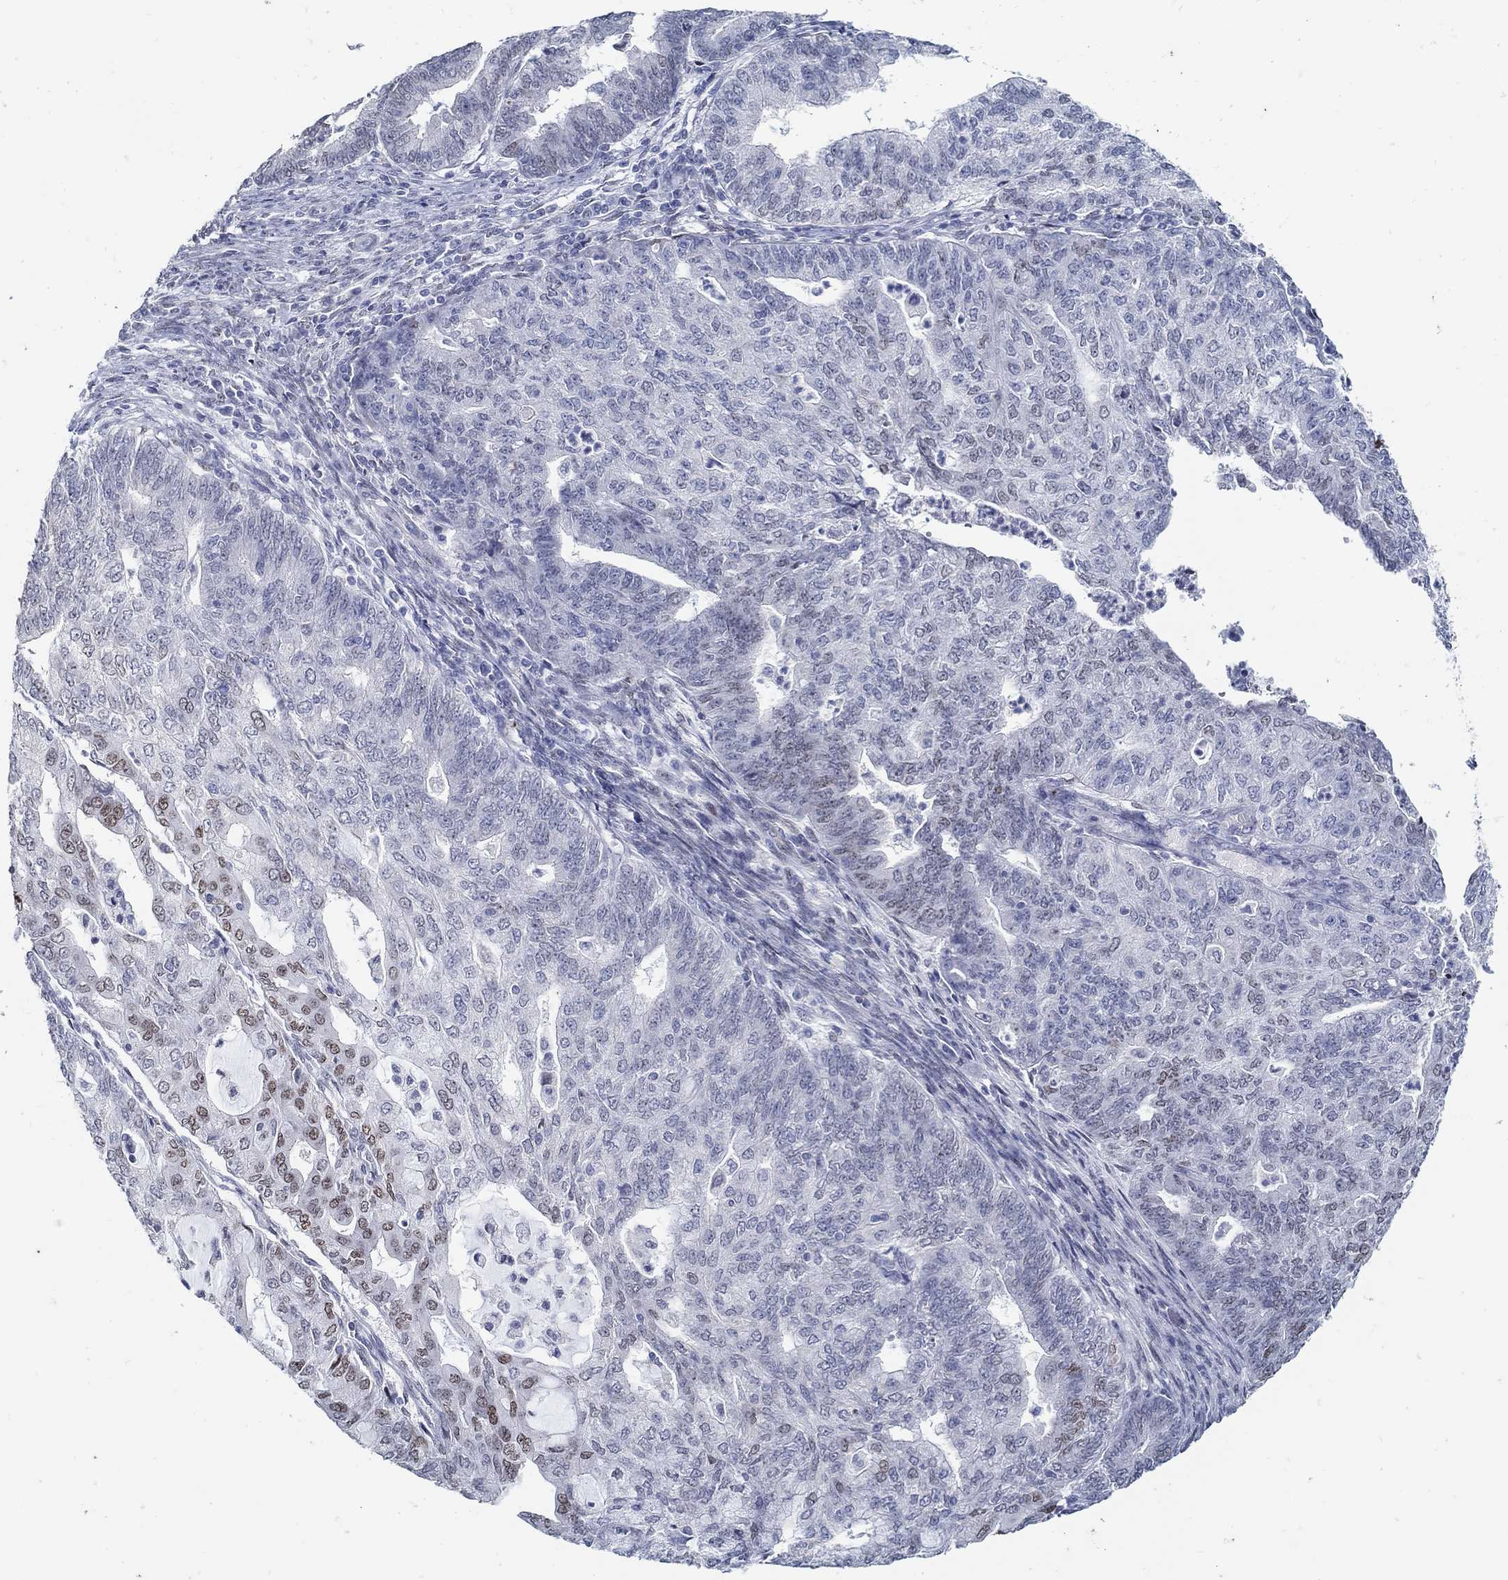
{"staining": {"intensity": "moderate", "quantity": "<25%", "location": "nuclear"}, "tissue": "endometrial cancer", "cell_type": "Tumor cells", "image_type": "cancer", "snomed": [{"axis": "morphology", "description": "Adenocarcinoma, NOS"}, {"axis": "topography", "description": "Endometrium"}], "caption": "Endometrial adenocarcinoma stained for a protein (brown) shows moderate nuclear positive staining in about <25% of tumor cells.", "gene": "USP29", "patient": {"sex": "female", "age": 82}}